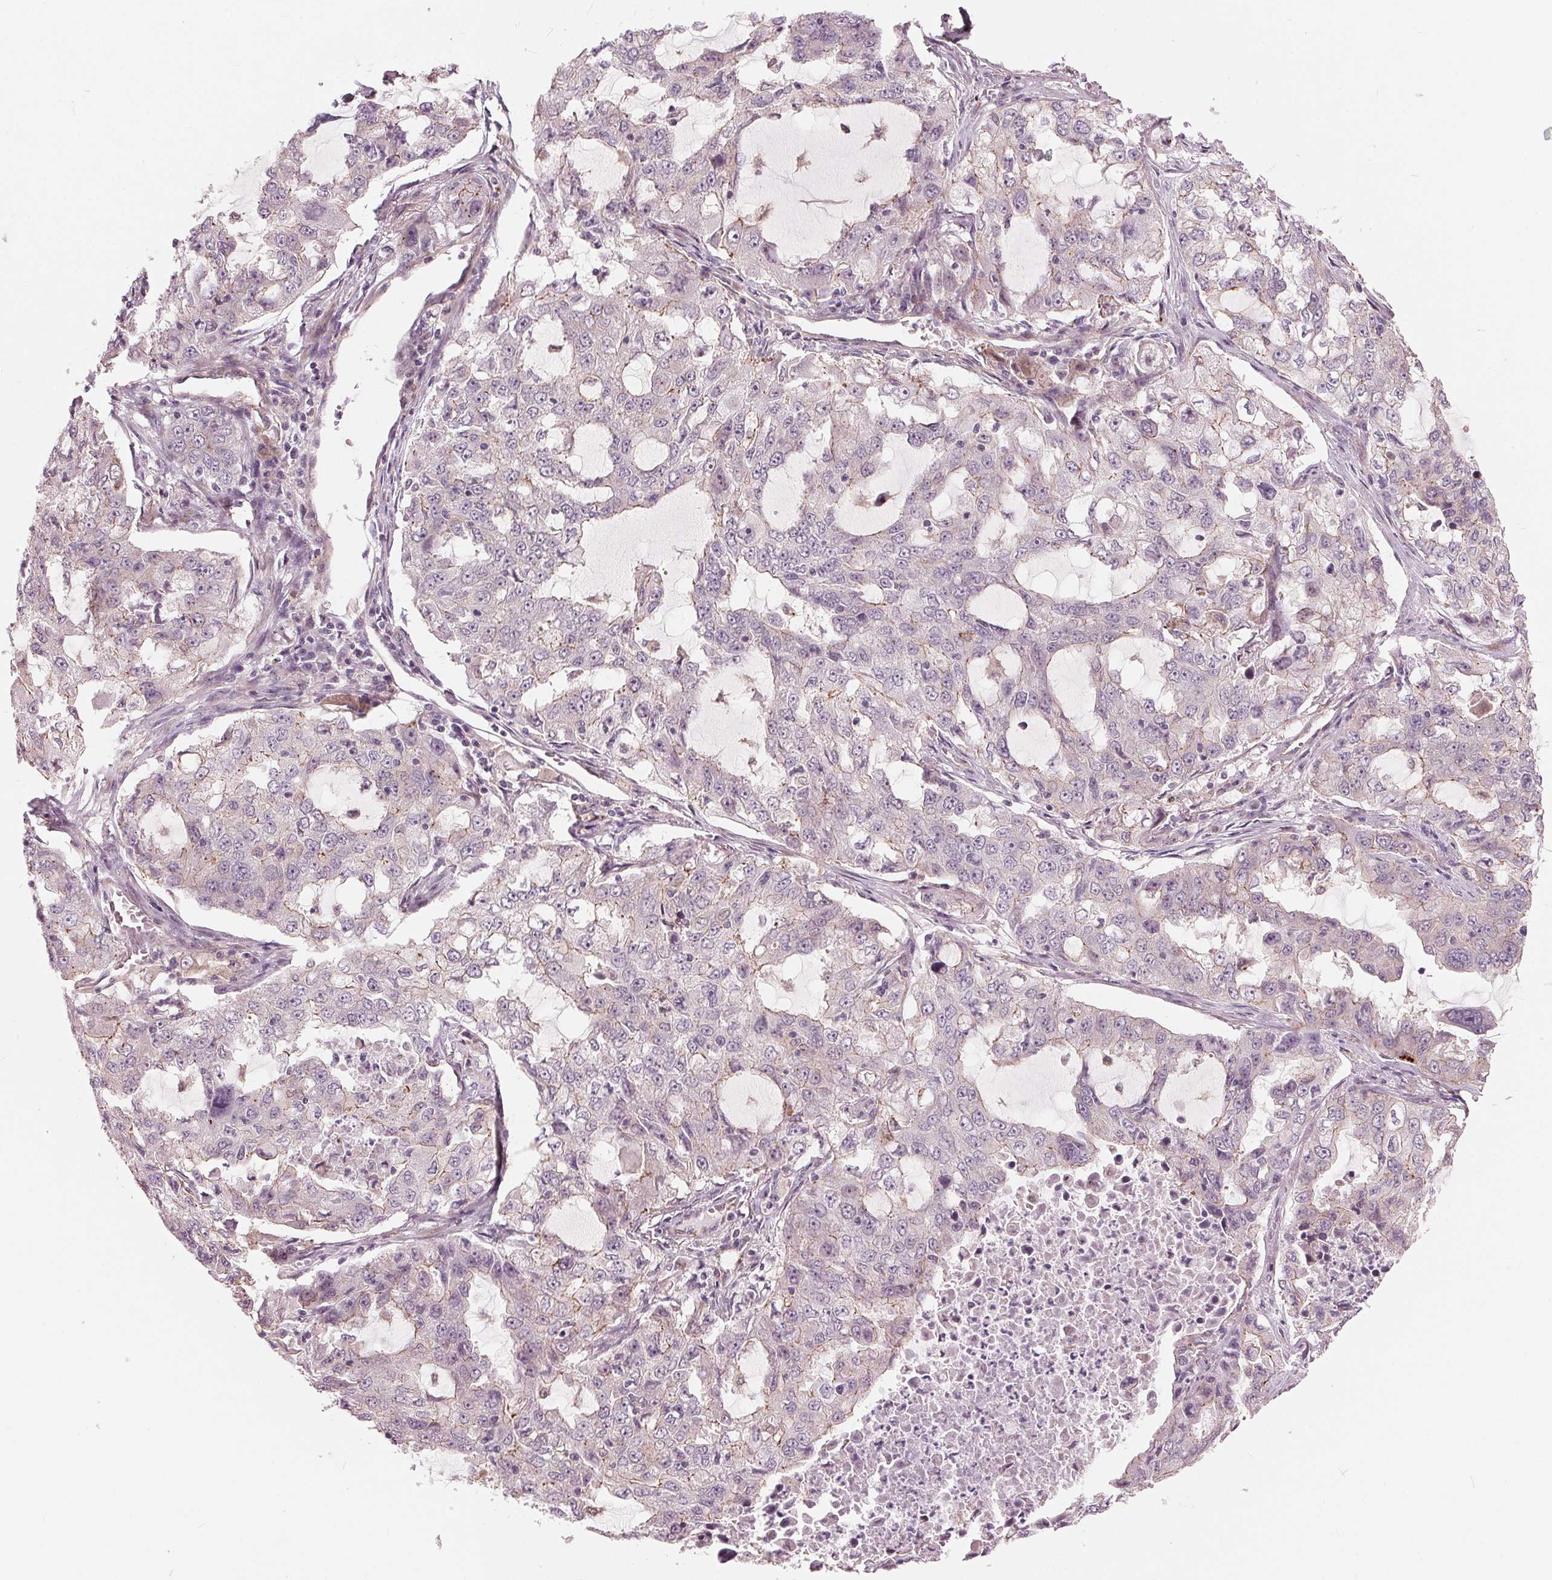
{"staining": {"intensity": "negative", "quantity": "none", "location": "none"}, "tissue": "lung cancer", "cell_type": "Tumor cells", "image_type": "cancer", "snomed": [{"axis": "morphology", "description": "Adenocarcinoma, NOS"}, {"axis": "topography", "description": "Lung"}], "caption": "High magnification brightfield microscopy of lung cancer (adenocarcinoma) stained with DAB (3,3'-diaminobenzidine) (brown) and counterstained with hematoxylin (blue): tumor cells show no significant positivity. Nuclei are stained in blue.", "gene": "TXNIP", "patient": {"sex": "female", "age": 61}}